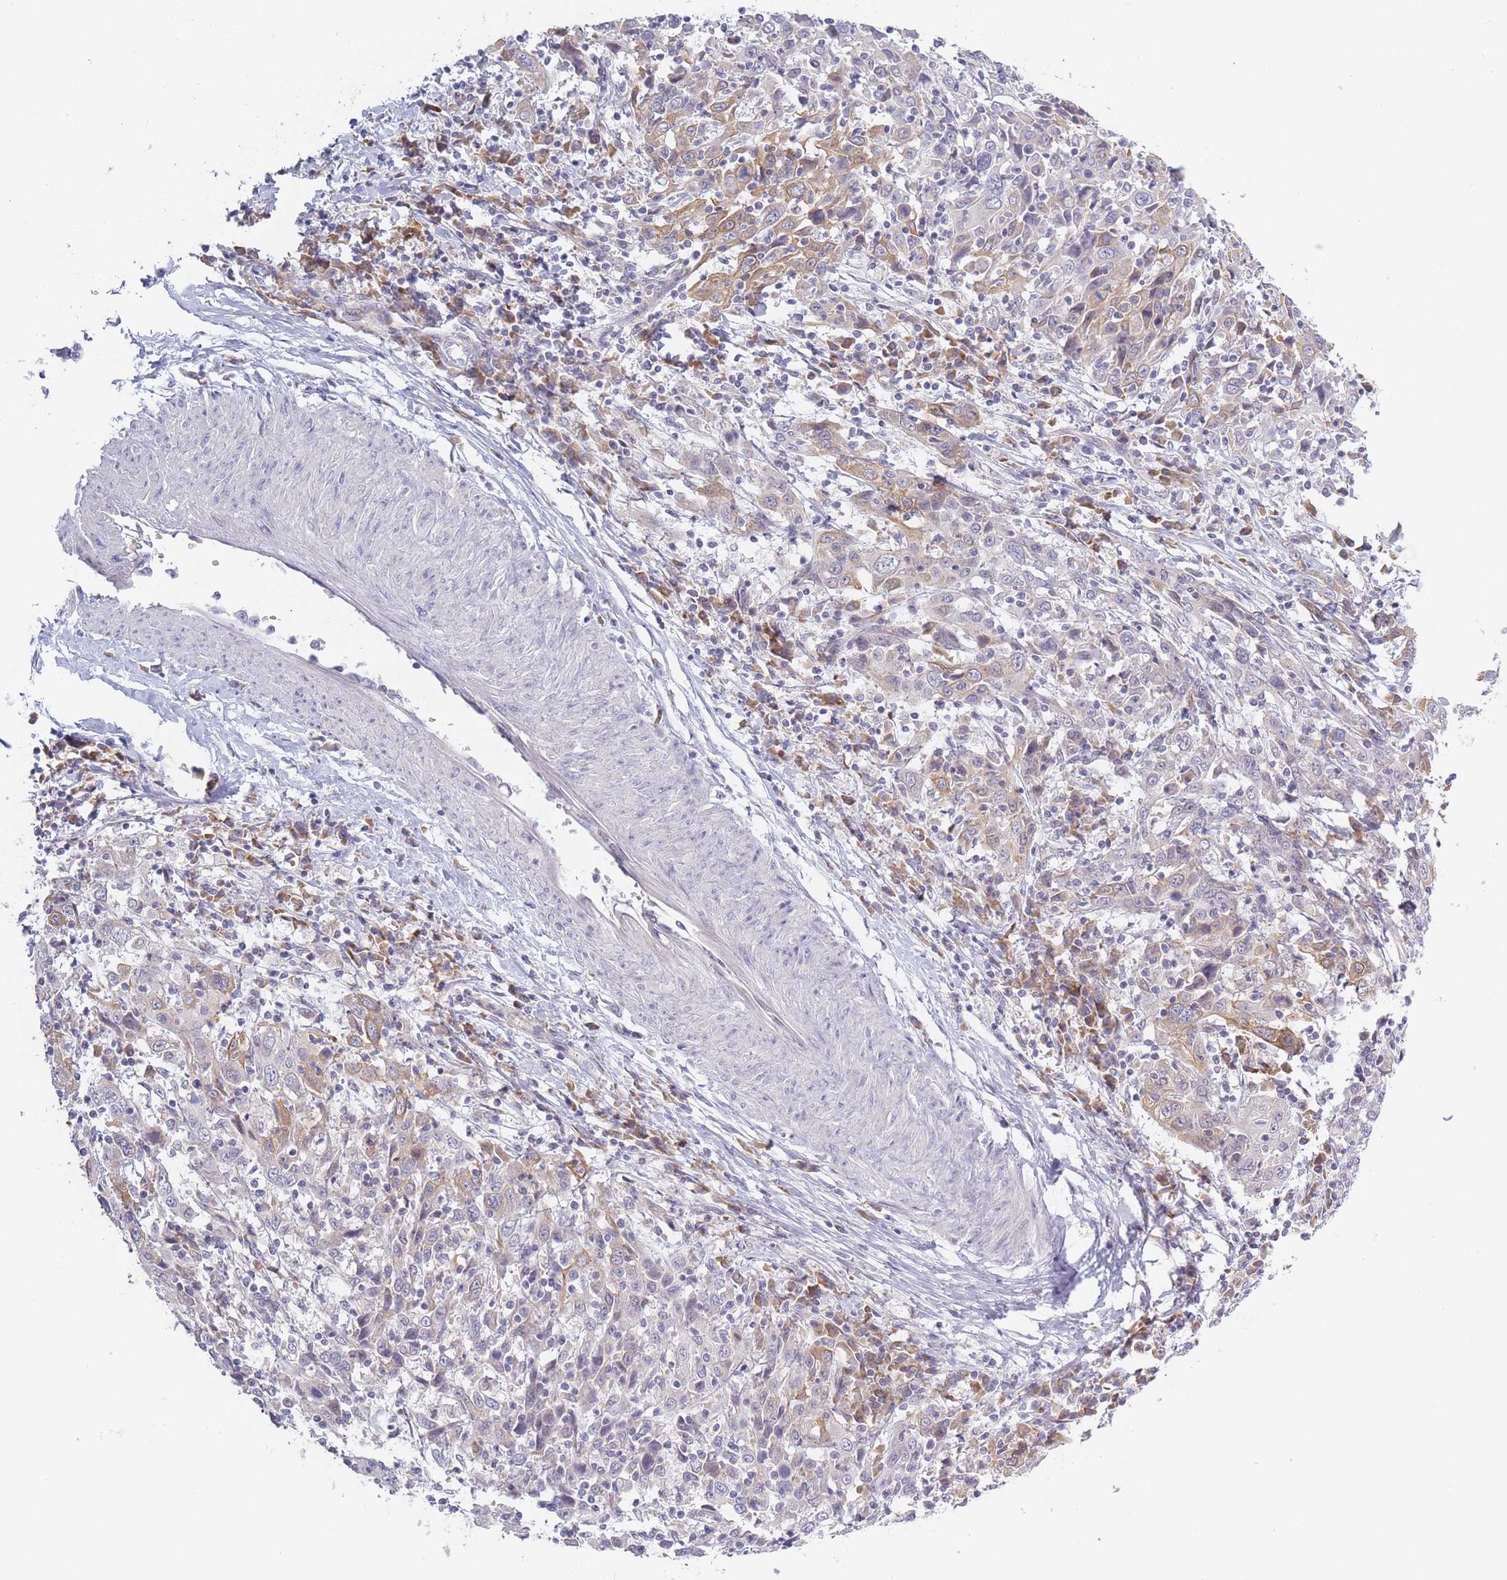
{"staining": {"intensity": "moderate", "quantity": "<25%", "location": "cytoplasmic/membranous"}, "tissue": "cervical cancer", "cell_type": "Tumor cells", "image_type": "cancer", "snomed": [{"axis": "morphology", "description": "Squamous cell carcinoma, NOS"}, {"axis": "topography", "description": "Cervix"}], "caption": "Immunohistochemistry (IHC) photomicrograph of cervical cancer stained for a protein (brown), which displays low levels of moderate cytoplasmic/membranous expression in approximately <25% of tumor cells.", "gene": "FAM227B", "patient": {"sex": "female", "age": 46}}